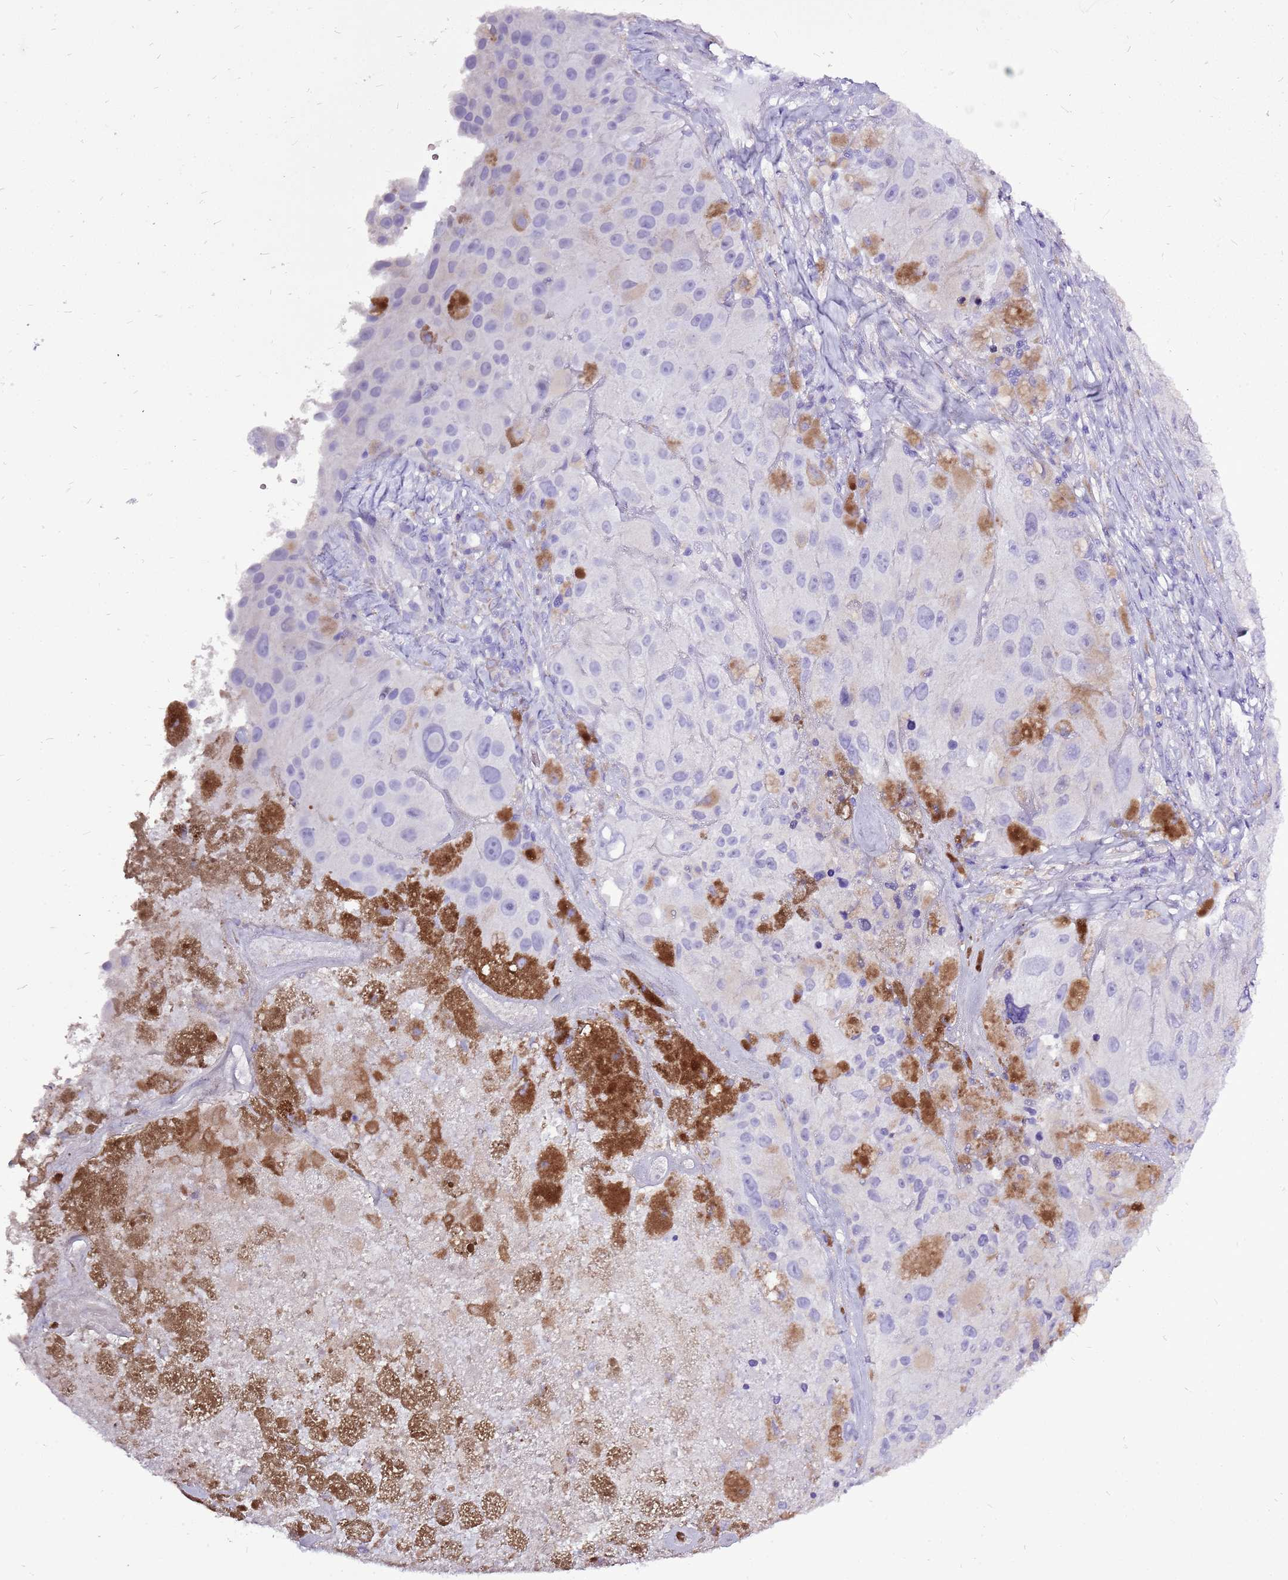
{"staining": {"intensity": "negative", "quantity": "none", "location": "none"}, "tissue": "melanoma", "cell_type": "Tumor cells", "image_type": "cancer", "snomed": [{"axis": "morphology", "description": "Malignant melanoma, Metastatic site"}, {"axis": "topography", "description": "Lymph node"}], "caption": "High magnification brightfield microscopy of melanoma stained with DAB (3,3'-diaminobenzidine) (brown) and counterstained with hematoxylin (blue): tumor cells show no significant positivity.", "gene": "ACSS3", "patient": {"sex": "male", "age": 62}}